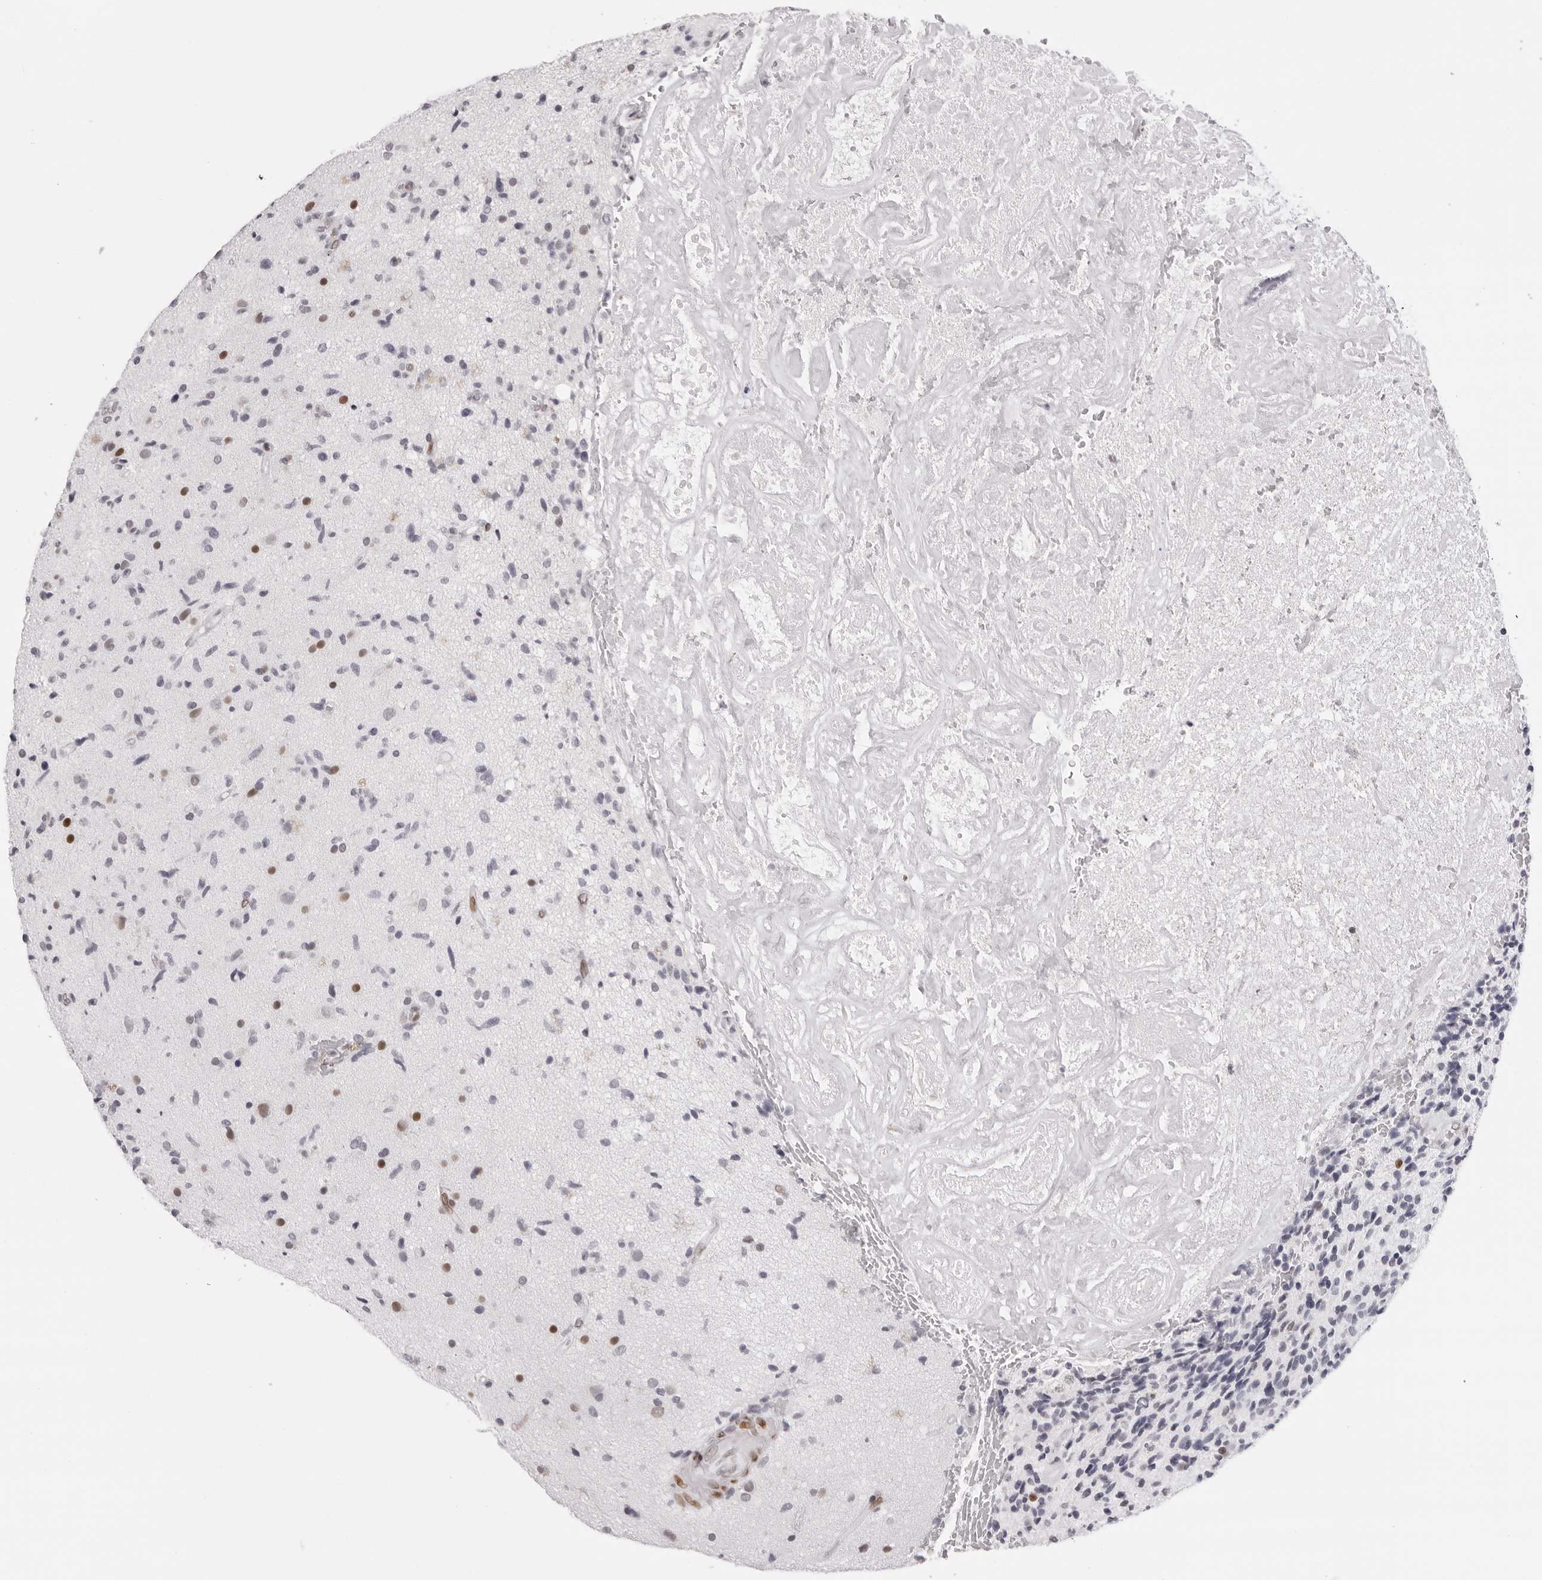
{"staining": {"intensity": "moderate", "quantity": "<25%", "location": "nuclear"}, "tissue": "glioma", "cell_type": "Tumor cells", "image_type": "cancer", "snomed": [{"axis": "morphology", "description": "Glioma, malignant, High grade"}, {"axis": "topography", "description": "Brain"}], "caption": "A brown stain labels moderate nuclear staining of a protein in human glioma tumor cells.", "gene": "MAFK", "patient": {"sex": "male", "age": 72}}